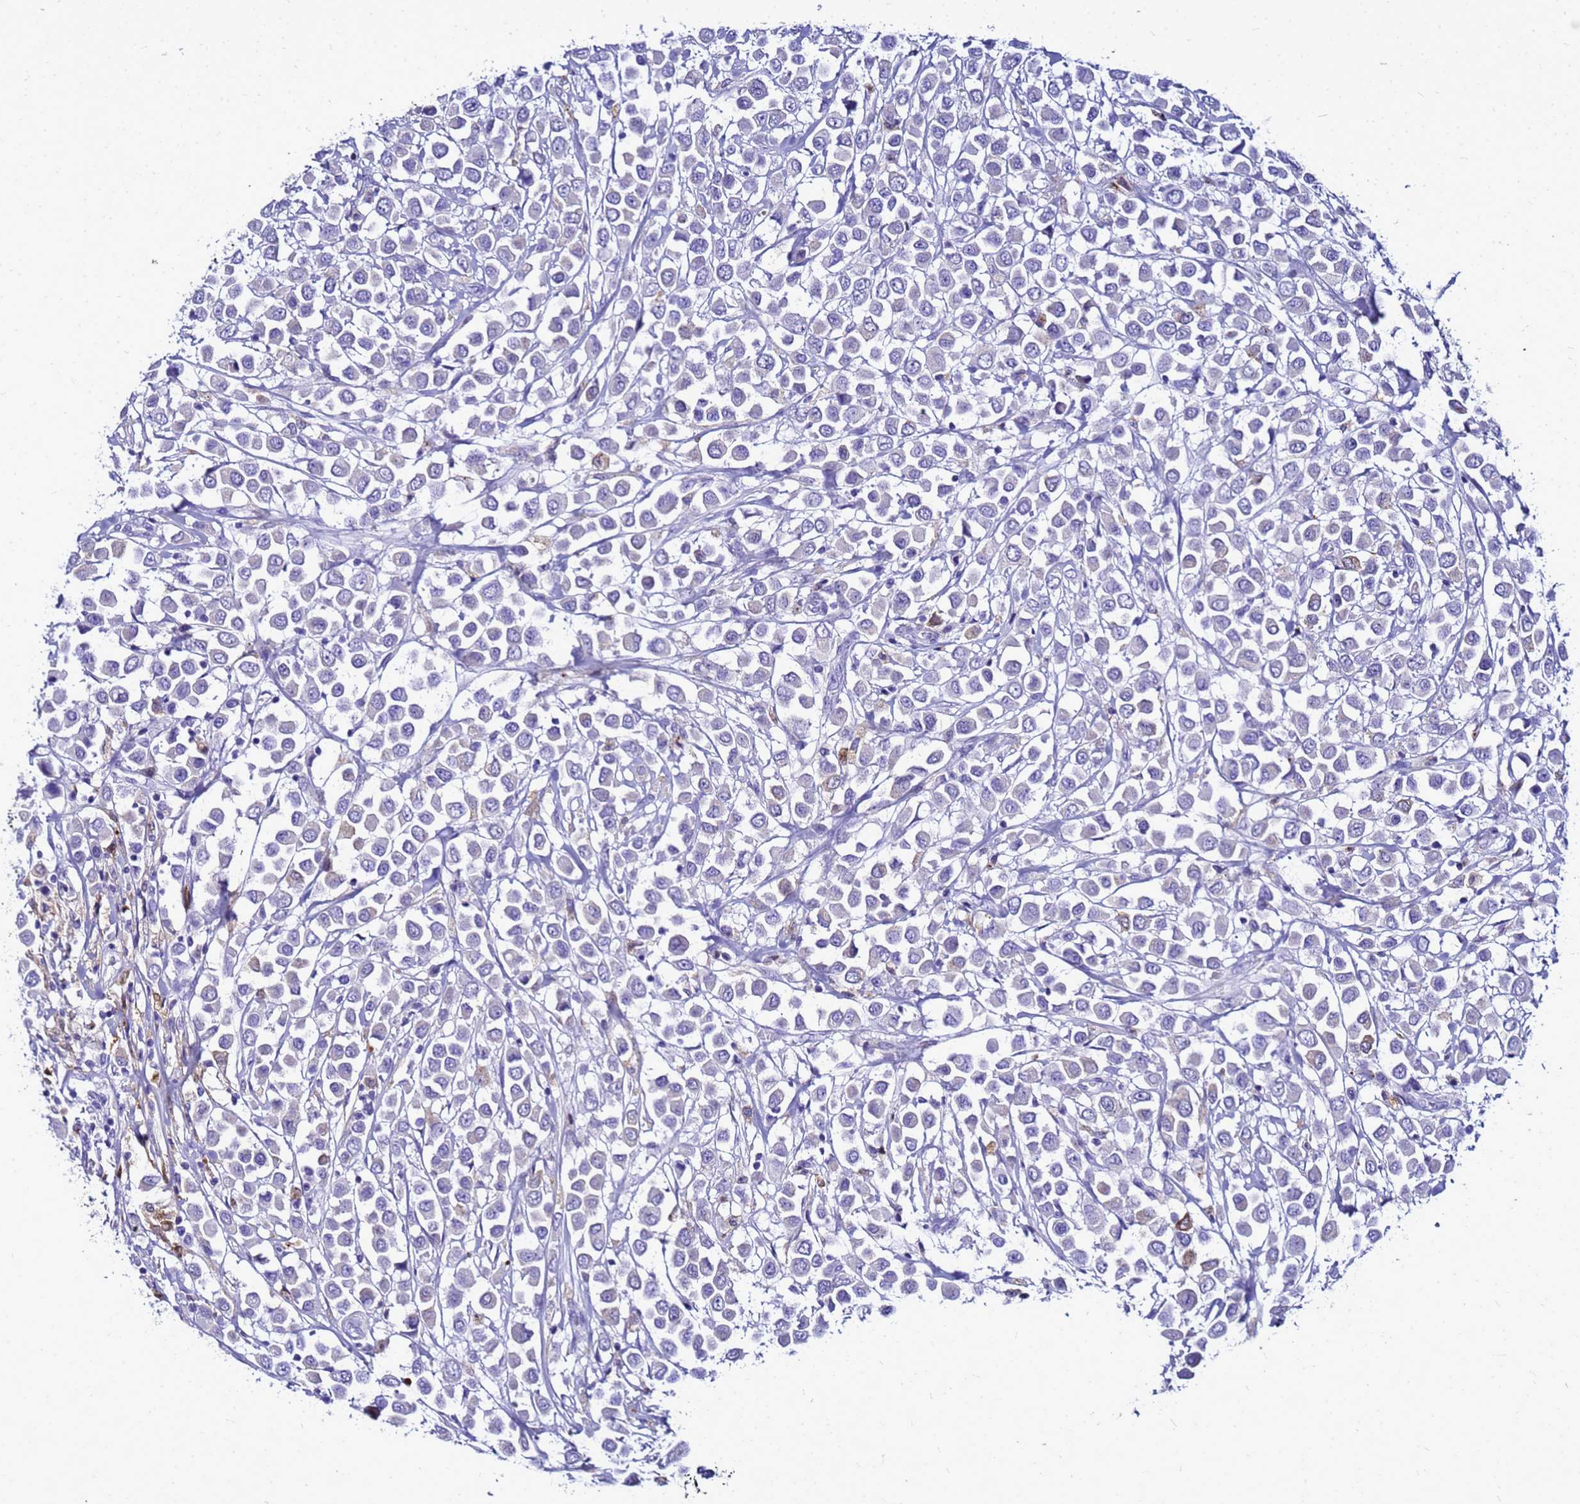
{"staining": {"intensity": "negative", "quantity": "none", "location": "none"}, "tissue": "breast cancer", "cell_type": "Tumor cells", "image_type": "cancer", "snomed": [{"axis": "morphology", "description": "Duct carcinoma"}, {"axis": "topography", "description": "Breast"}], "caption": "There is no significant positivity in tumor cells of breast invasive ductal carcinoma.", "gene": "CSTA", "patient": {"sex": "female", "age": 61}}